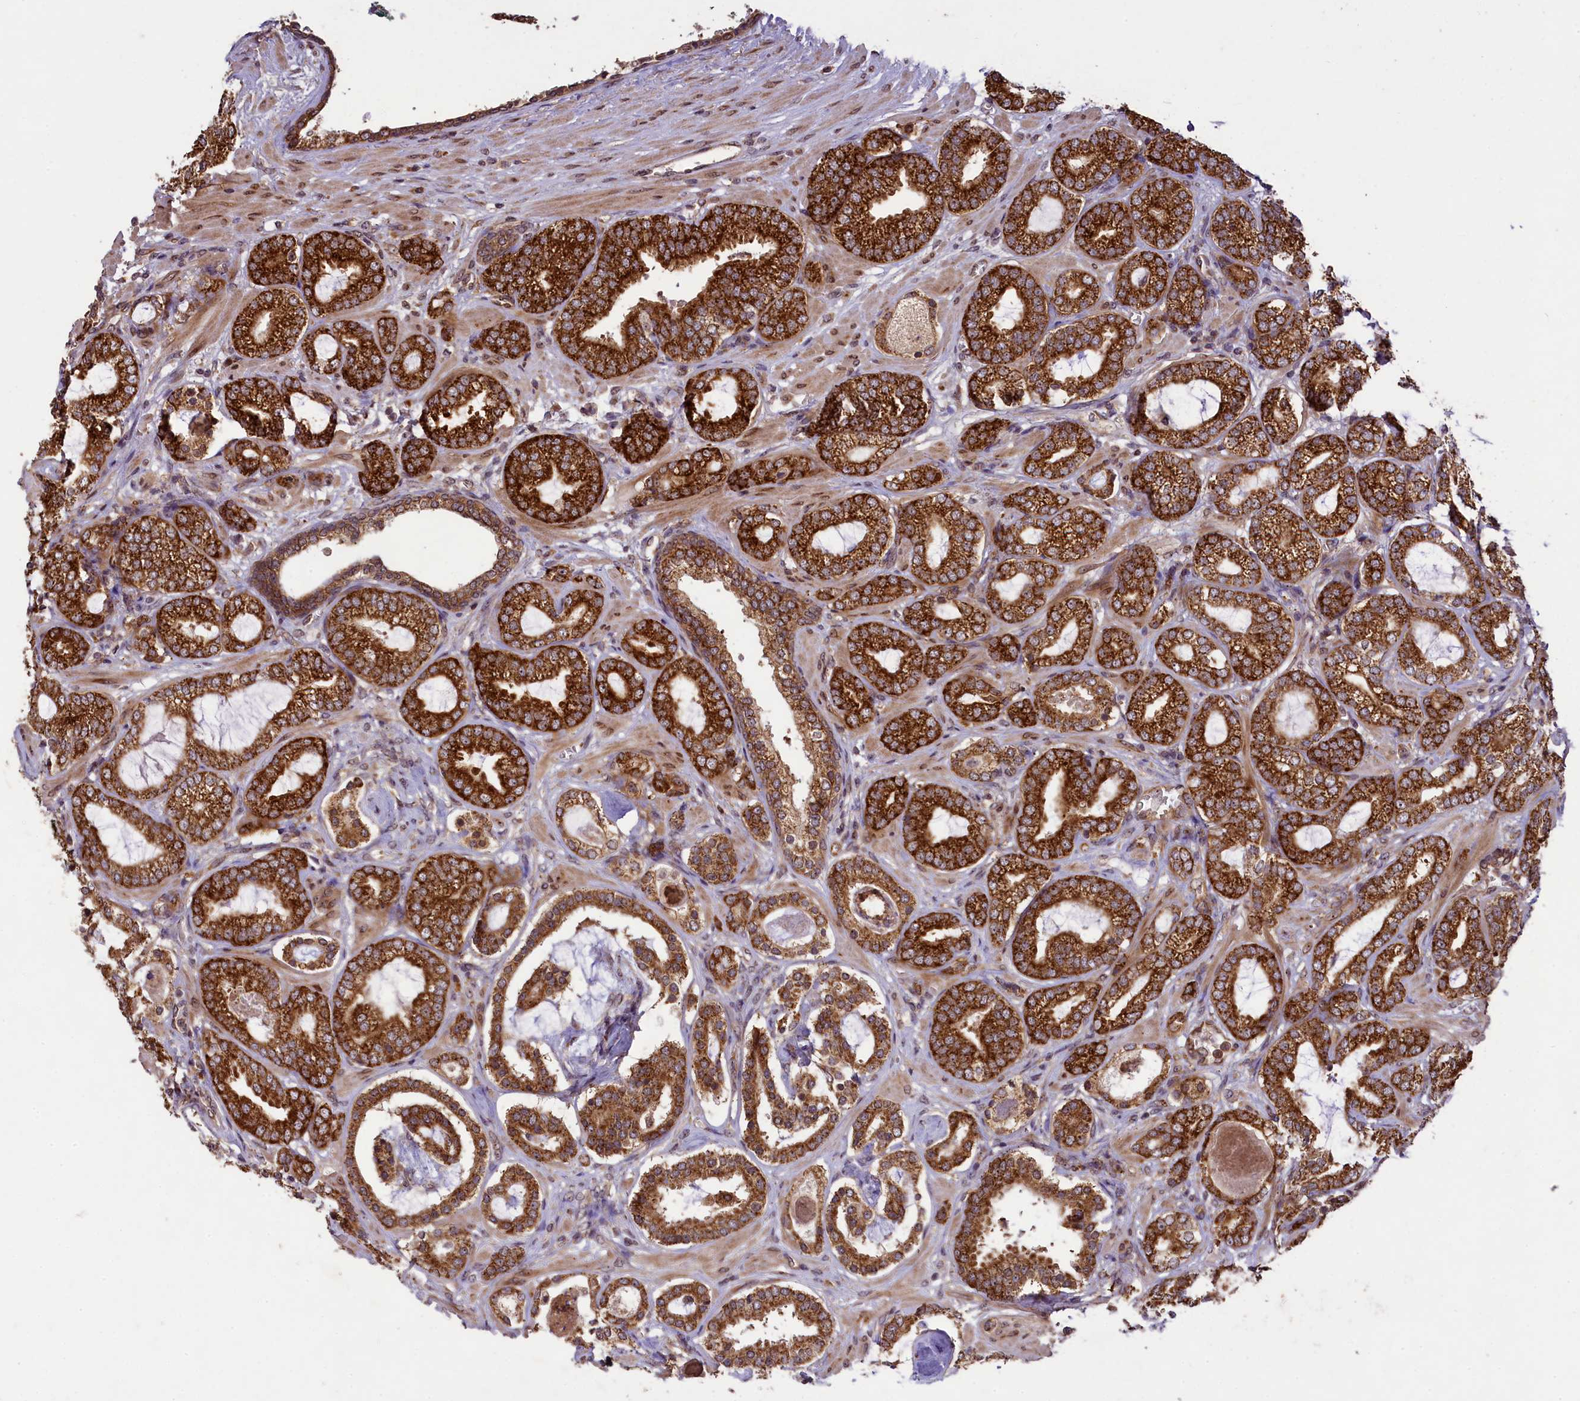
{"staining": {"intensity": "strong", "quantity": ">75%", "location": "cytoplasmic/membranous"}, "tissue": "prostate cancer", "cell_type": "Tumor cells", "image_type": "cancer", "snomed": [{"axis": "morphology", "description": "Adenocarcinoma, High grade"}, {"axis": "topography", "description": "Prostate"}], "caption": "Strong cytoplasmic/membranous expression is seen in approximately >75% of tumor cells in prostate cancer (high-grade adenocarcinoma). Nuclei are stained in blue.", "gene": "LARP4", "patient": {"sex": "male", "age": 60}}